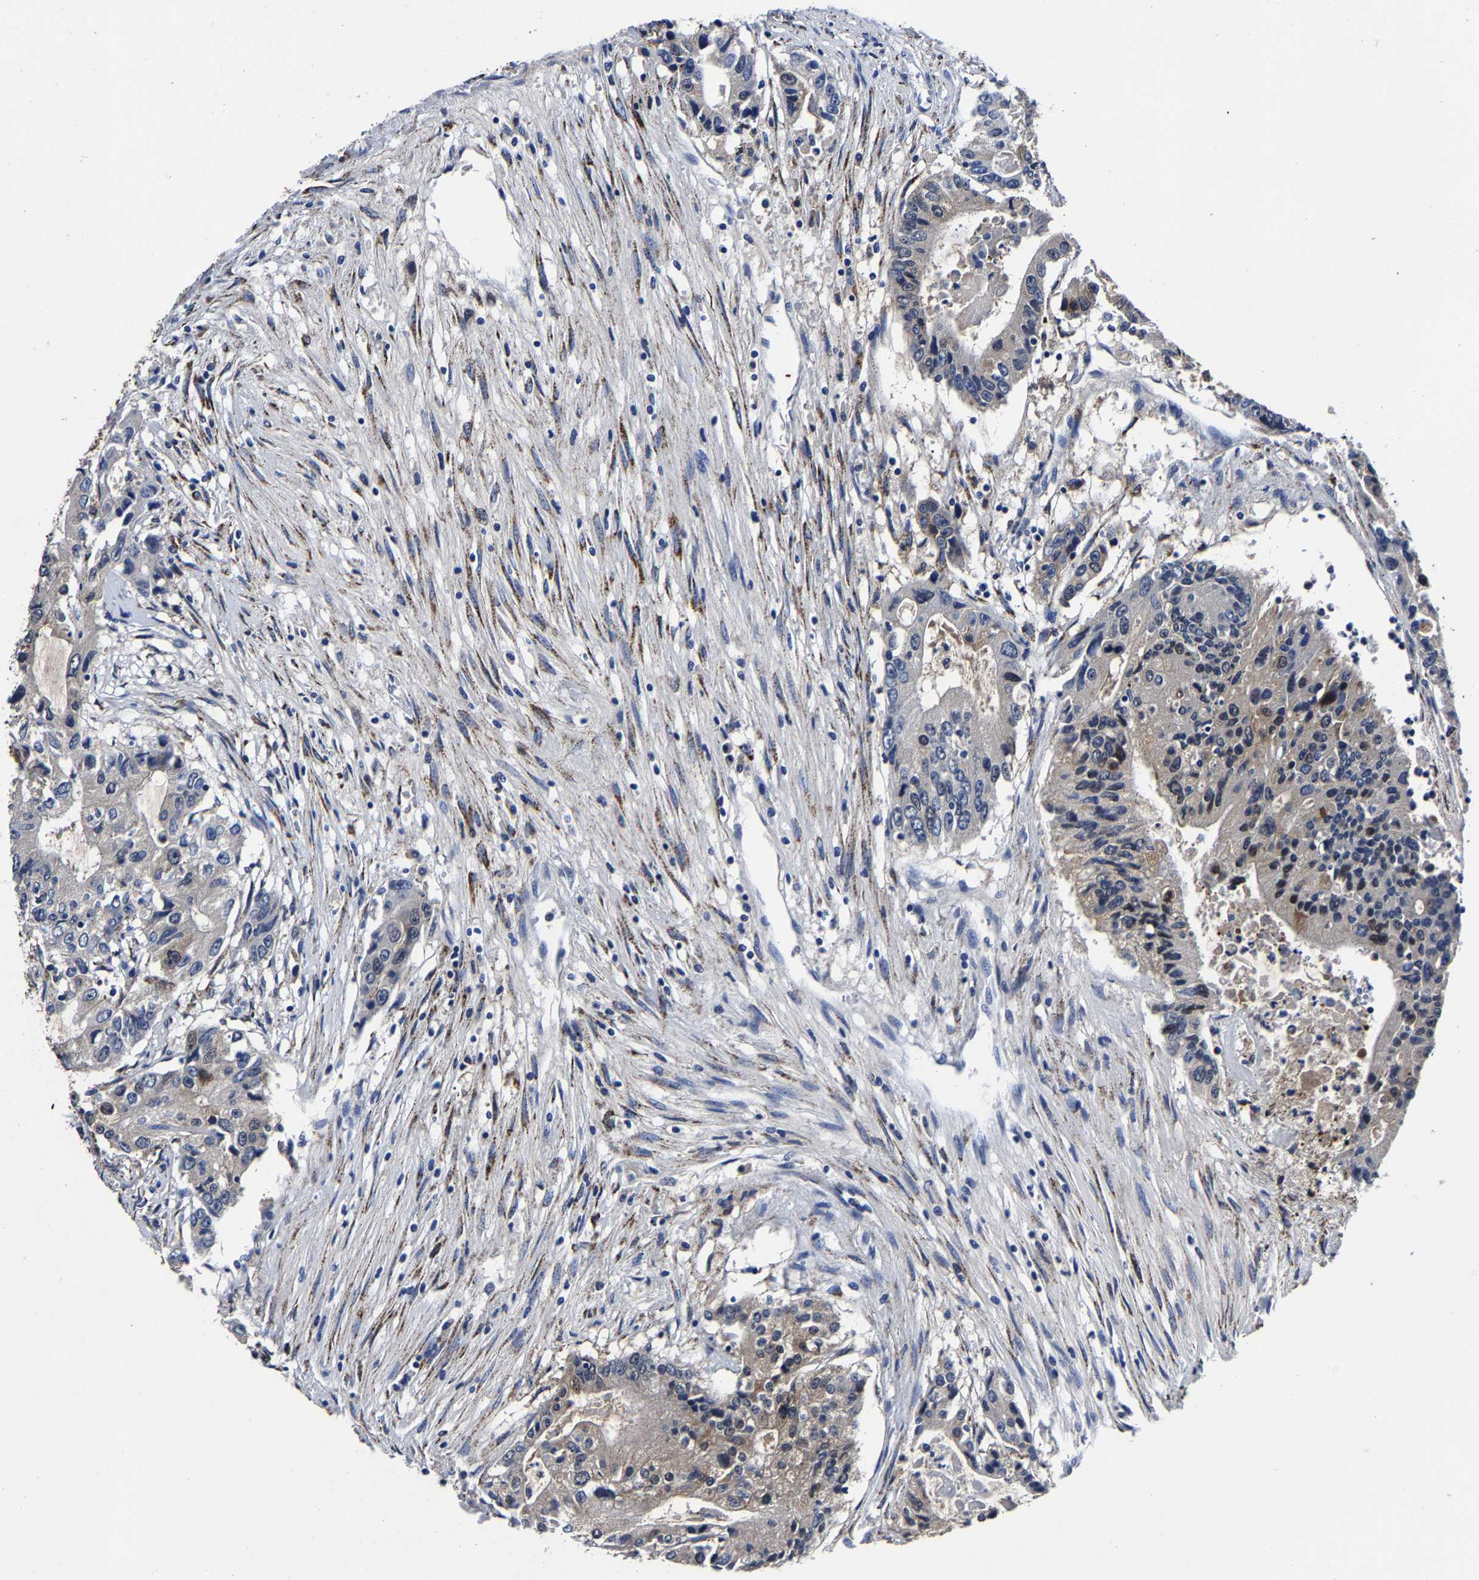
{"staining": {"intensity": "negative", "quantity": "none", "location": "none"}, "tissue": "colorectal cancer", "cell_type": "Tumor cells", "image_type": "cancer", "snomed": [{"axis": "morphology", "description": "Adenocarcinoma, NOS"}, {"axis": "topography", "description": "Colon"}], "caption": "Immunohistochemistry (IHC) of human adenocarcinoma (colorectal) reveals no expression in tumor cells.", "gene": "PSPH", "patient": {"sex": "female", "age": 77}}